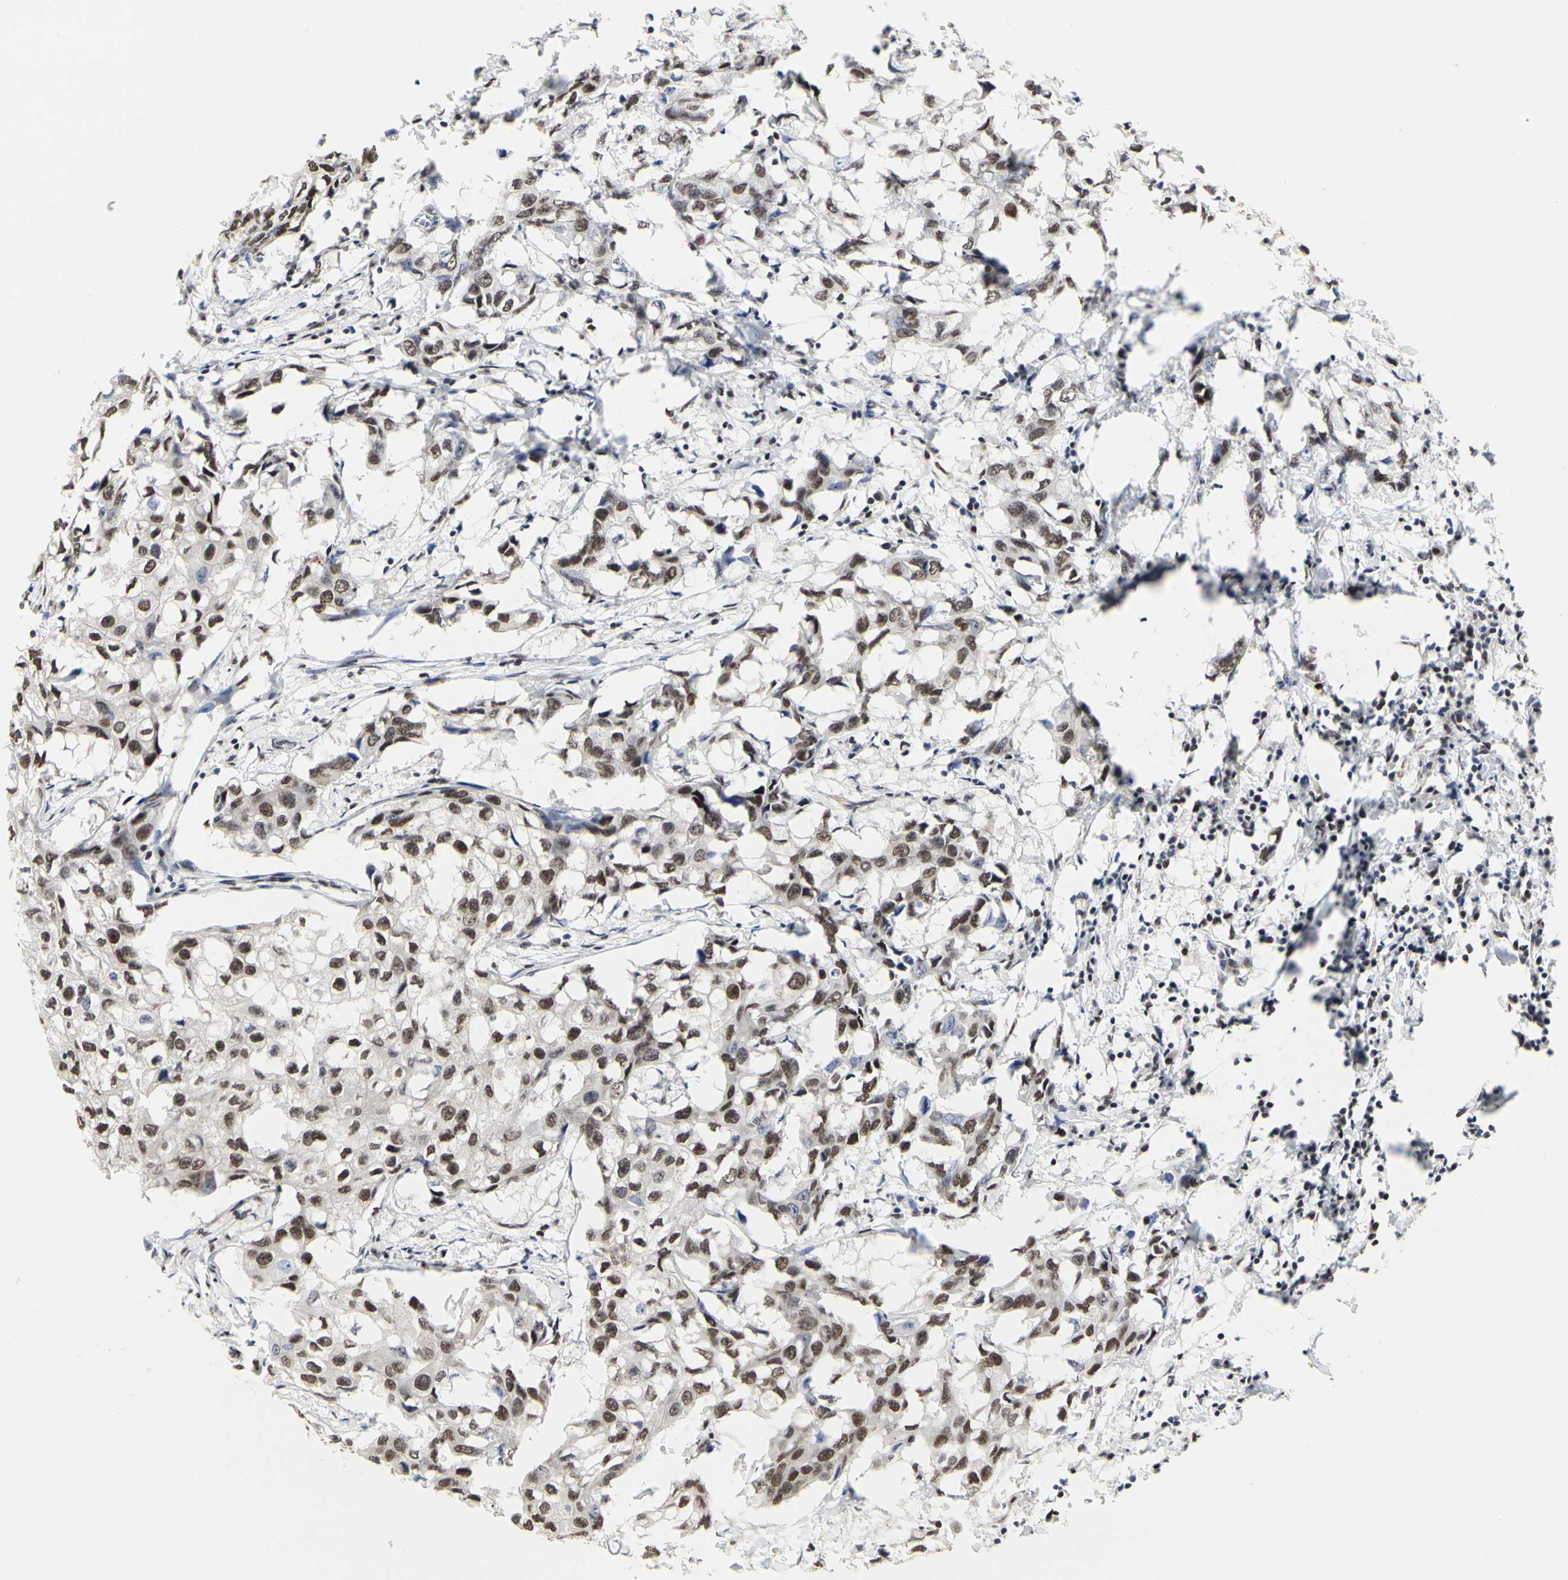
{"staining": {"intensity": "moderate", "quantity": "25%-75%", "location": "nuclear"}, "tissue": "breast cancer", "cell_type": "Tumor cells", "image_type": "cancer", "snomed": [{"axis": "morphology", "description": "Duct carcinoma"}, {"axis": "topography", "description": "Breast"}], "caption": "A brown stain shows moderate nuclear expression of a protein in human breast invasive ductal carcinoma tumor cells. The staining was performed using DAB, with brown indicating positive protein expression. Nuclei are stained blue with hematoxylin.", "gene": "PRMT3", "patient": {"sex": "female", "age": 27}}